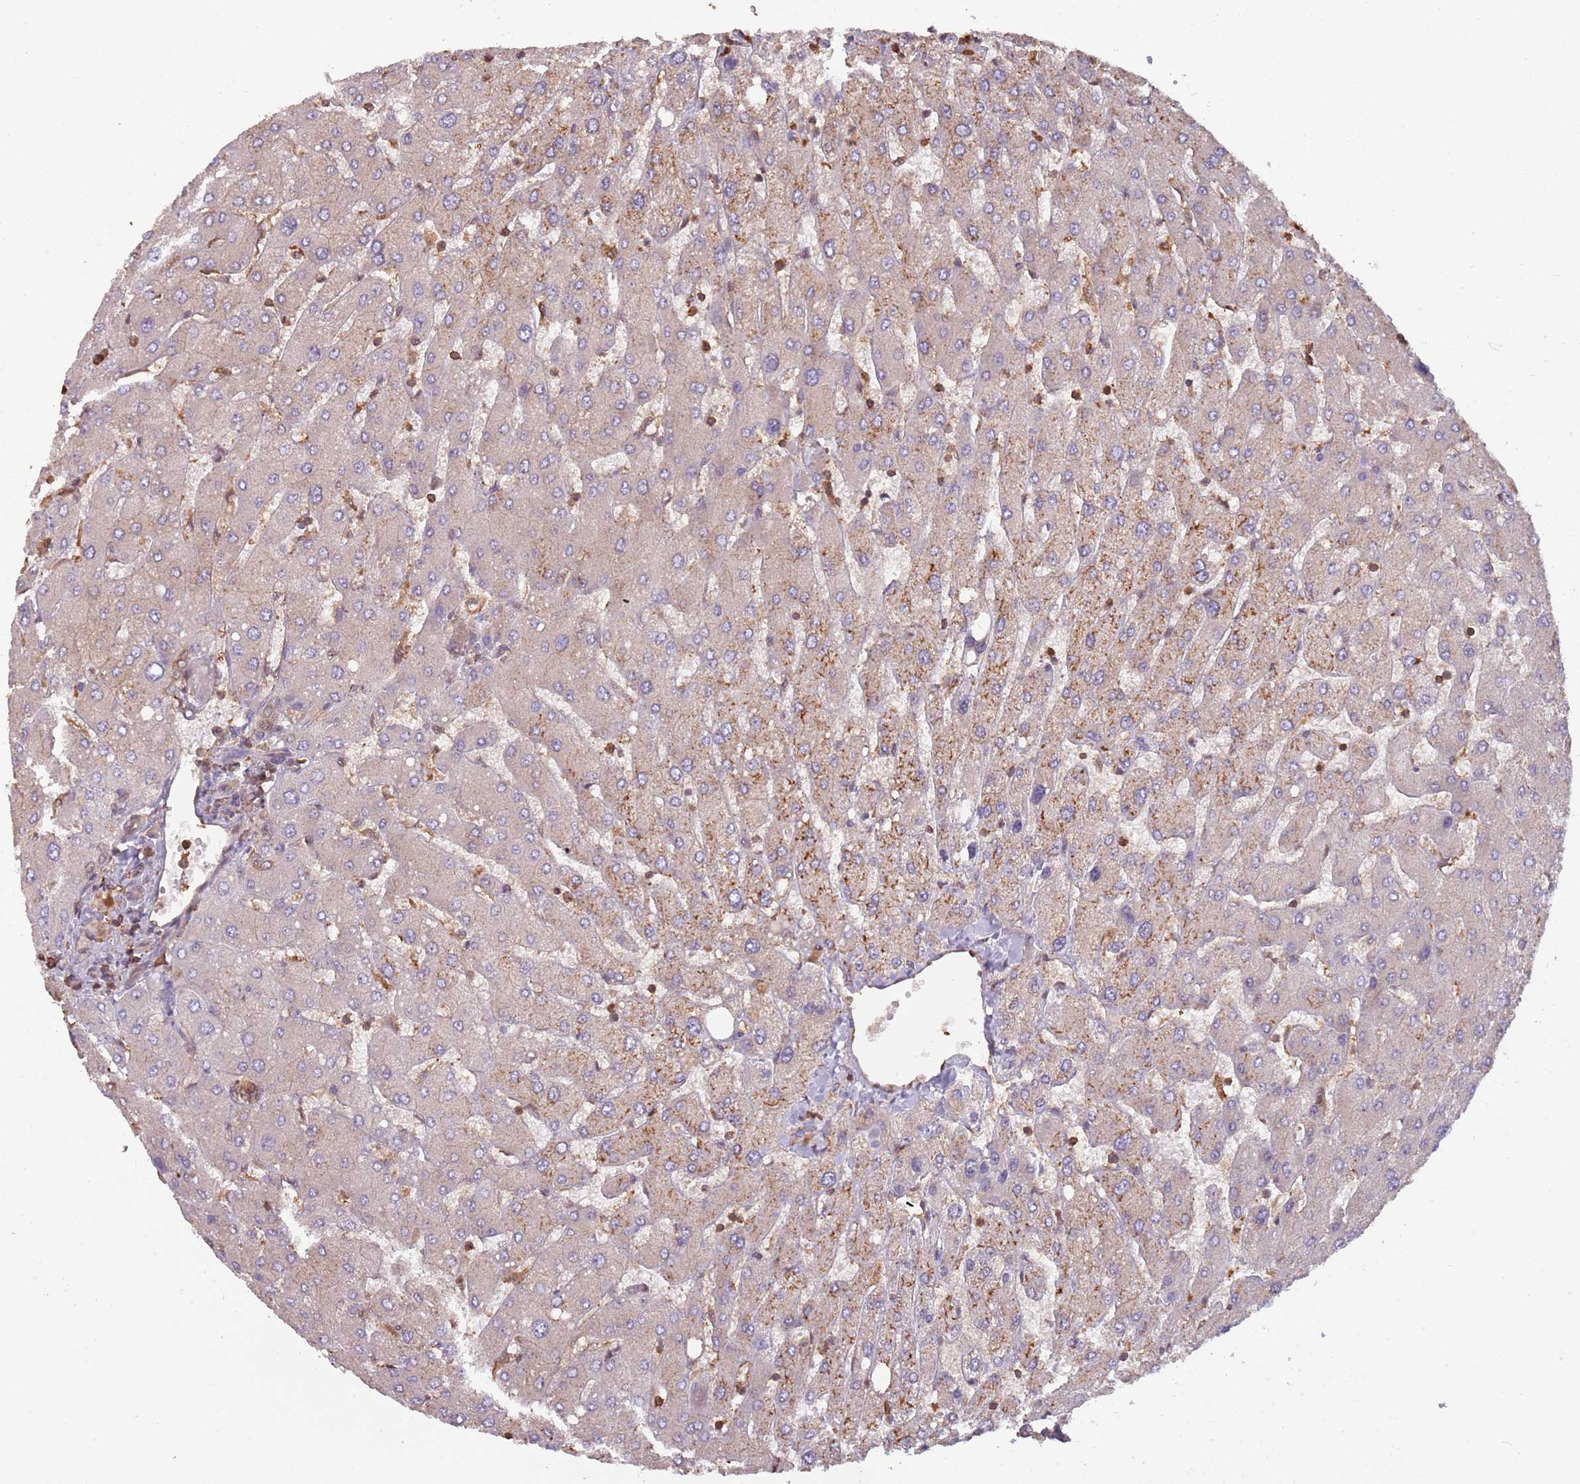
{"staining": {"intensity": "weak", "quantity": ">75%", "location": "cytoplasmic/membranous"}, "tissue": "liver", "cell_type": "Cholangiocytes", "image_type": "normal", "snomed": [{"axis": "morphology", "description": "Normal tissue, NOS"}, {"axis": "topography", "description": "Liver"}], "caption": "A brown stain highlights weak cytoplasmic/membranous expression of a protein in cholangiocytes of benign human liver. Nuclei are stained in blue.", "gene": "COG4", "patient": {"sex": "male", "age": 55}}